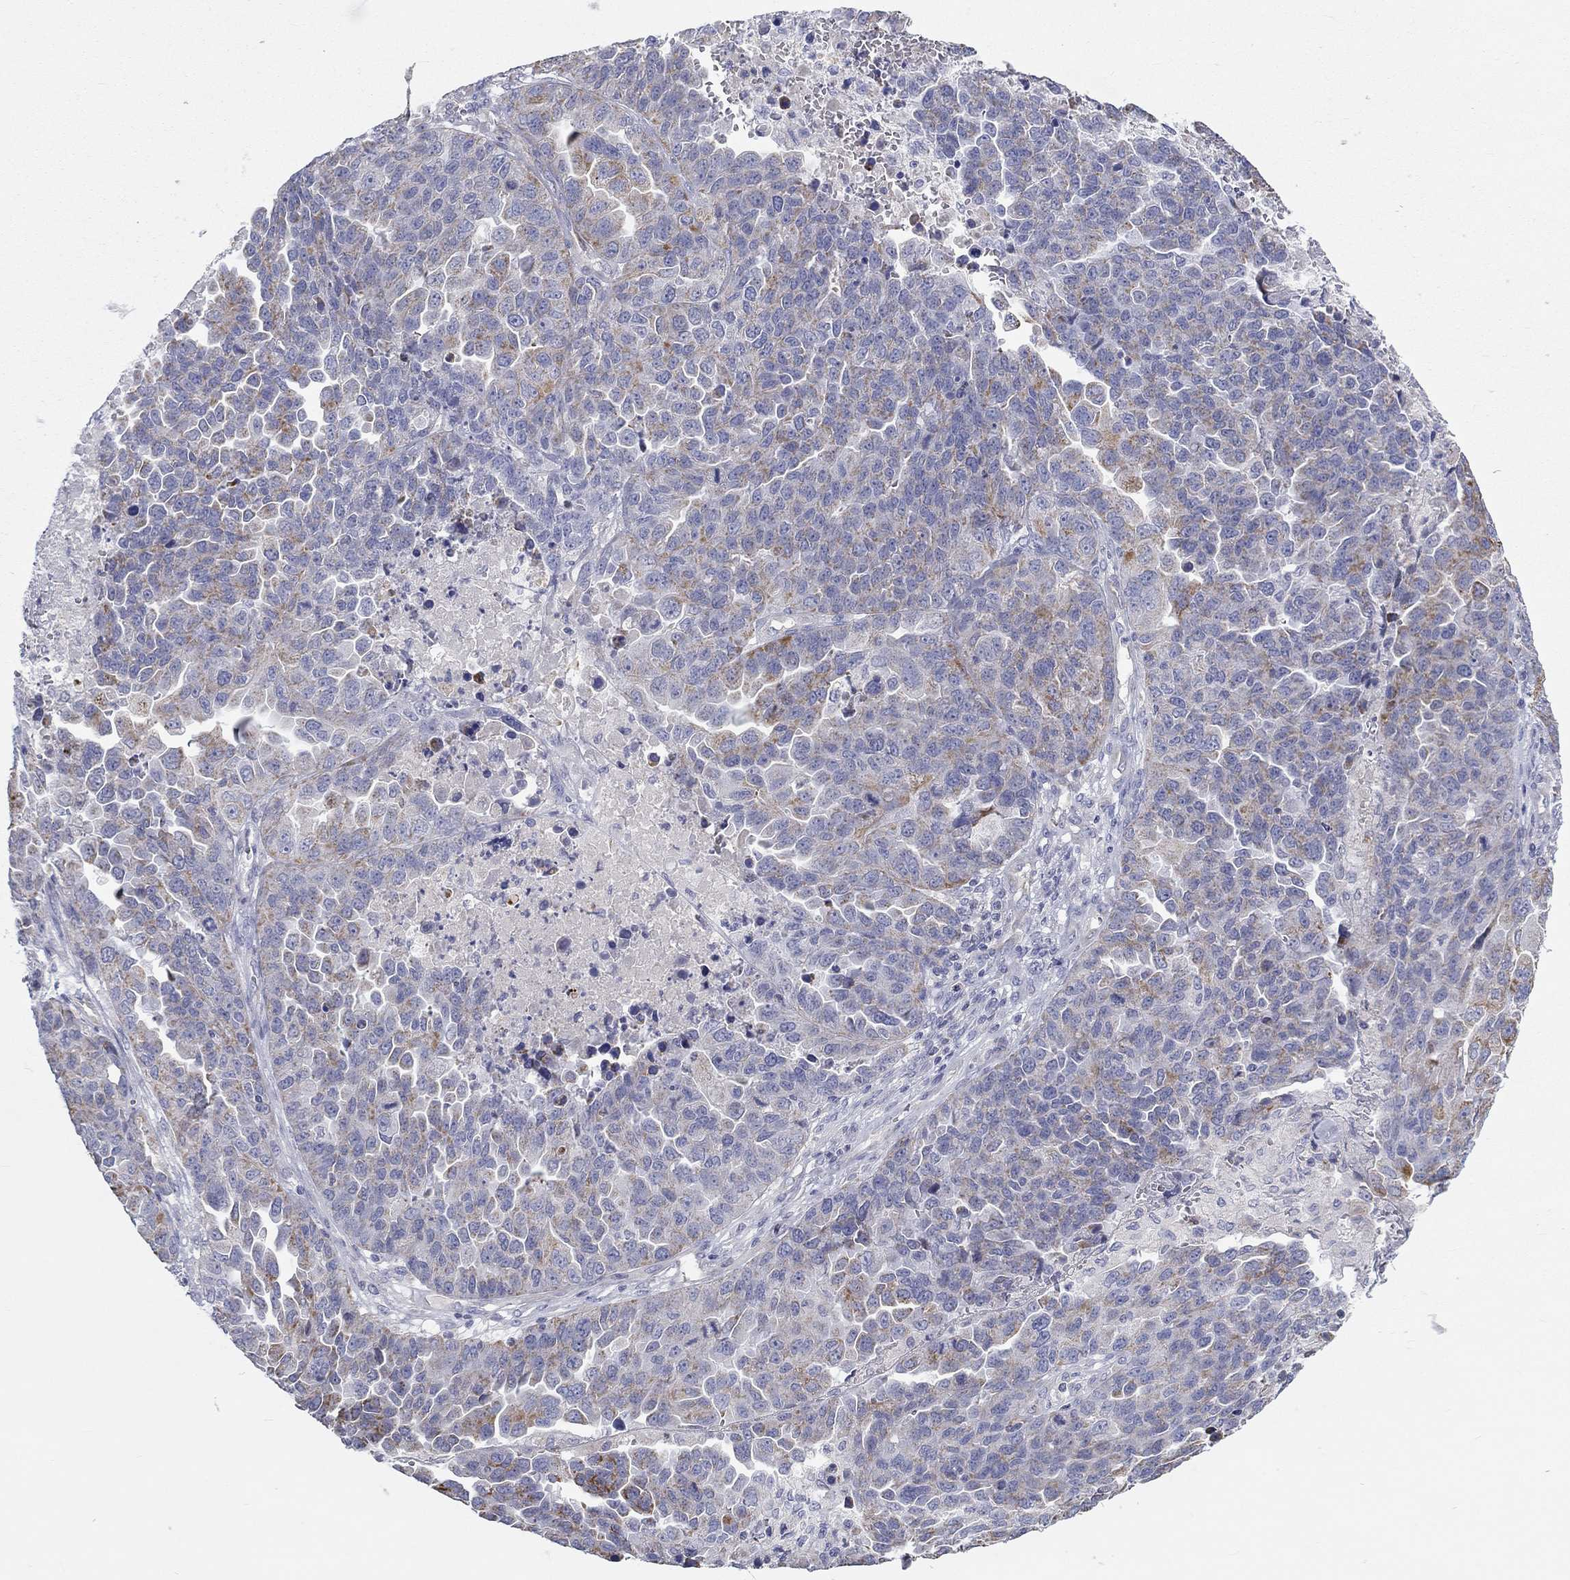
{"staining": {"intensity": "moderate", "quantity": "25%-75%", "location": "cytoplasmic/membranous"}, "tissue": "ovarian cancer", "cell_type": "Tumor cells", "image_type": "cancer", "snomed": [{"axis": "morphology", "description": "Cystadenocarcinoma, serous, NOS"}, {"axis": "topography", "description": "Ovary"}], "caption": "A photomicrograph of ovarian cancer stained for a protein displays moderate cytoplasmic/membranous brown staining in tumor cells.", "gene": "RCAN1", "patient": {"sex": "female", "age": 87}}